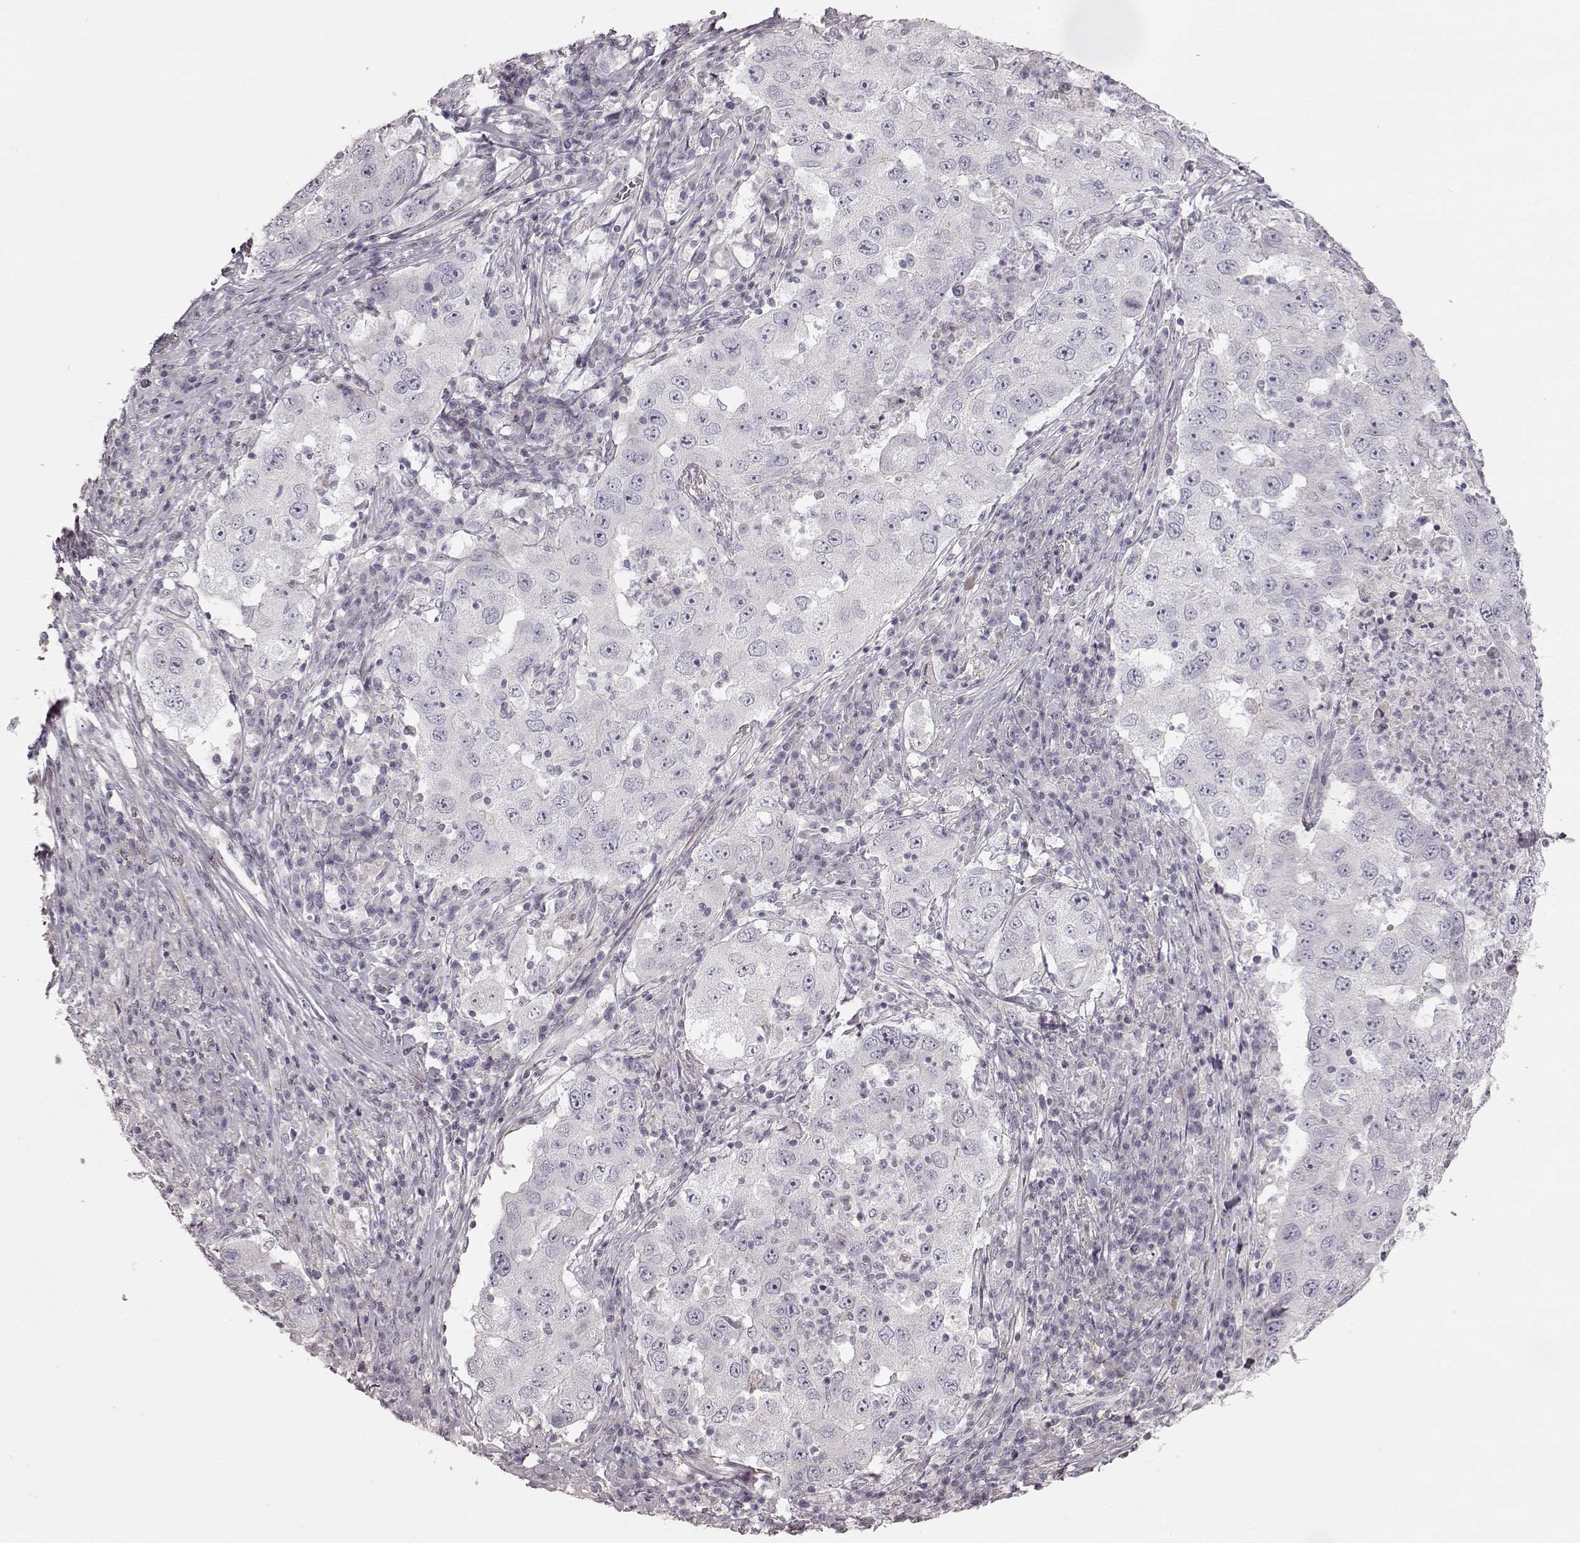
{"staining": {"intensity": "negative", "quantity": "none", "location": "none"}, "tissue": "lung cancer", "cell_type": "Tumor cells", "image_type": "cancer", "snomed": [{"axis": "morphology", "description": "Adenocarcinoma, NOS"}, {"axis": "topography", "description": "Lung"}], "caption": "This is an immunohistochemistry histopathology image of human lung adenocarcinoma. There is no expression in tumor cells.", "gene": "PRLHR", "patient": {"sex": "male", "age": 73}}